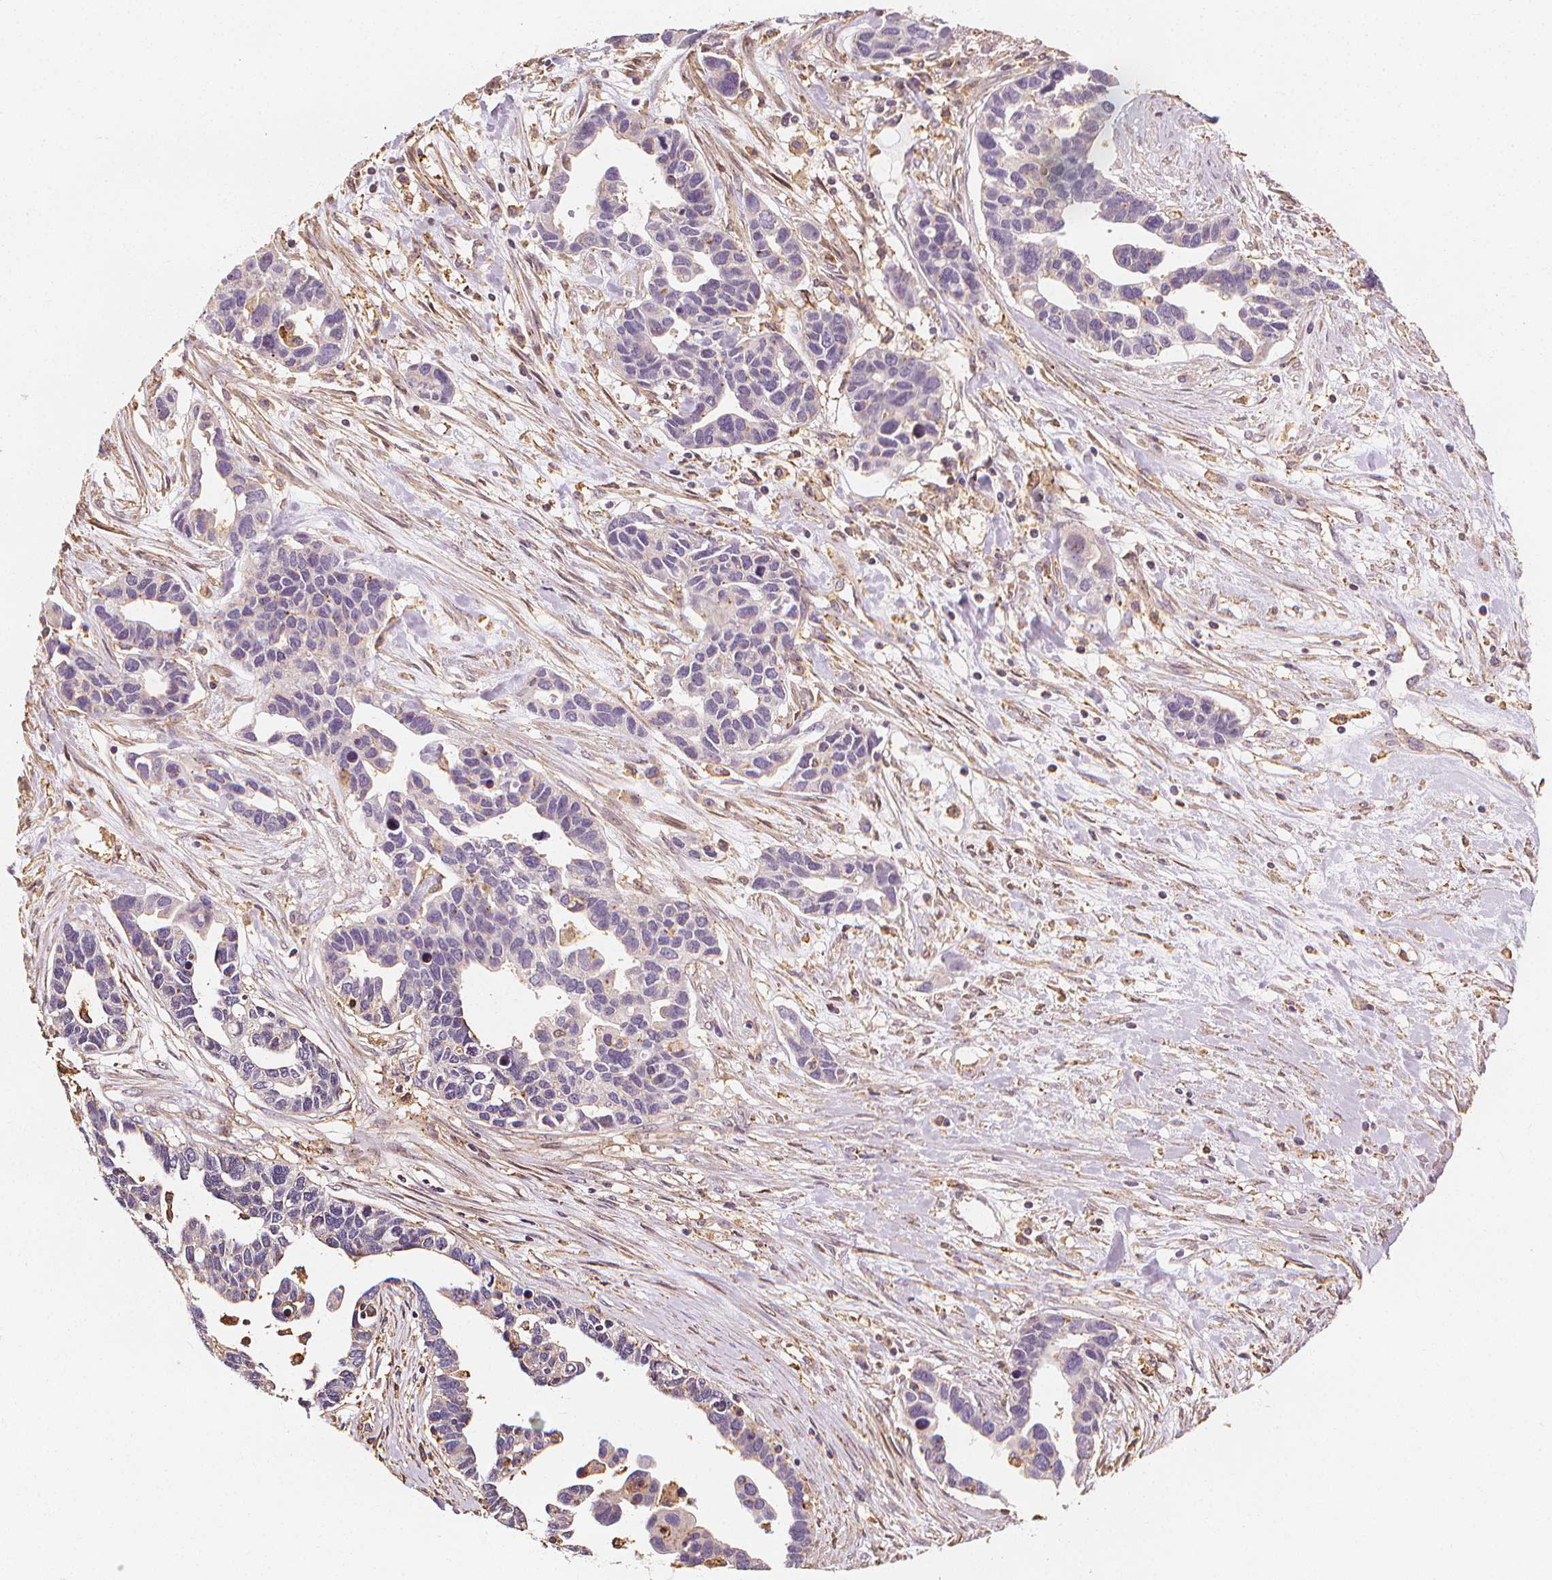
{"staining": {"intensity": "negative", "quantity": "none", "location": "none"}, "tissue": "ovarian cancer", "cell_type": "Tumor cells", "image_type": "cancer", "snomed": [{"axis": "morphology", "description": "Cystadenocarcinoma, serous, NOS"}, {"axis": "topography", "description": "Ovary"}], "caption": "Human ovarian cancer (serous cystadenocarcinoma) stained for a protein using immunohistochemistry (IHC) displays no staining in tumor cells.", "gene": "ARHGAP26", "patient": {"sex": "female", "age": 54}}